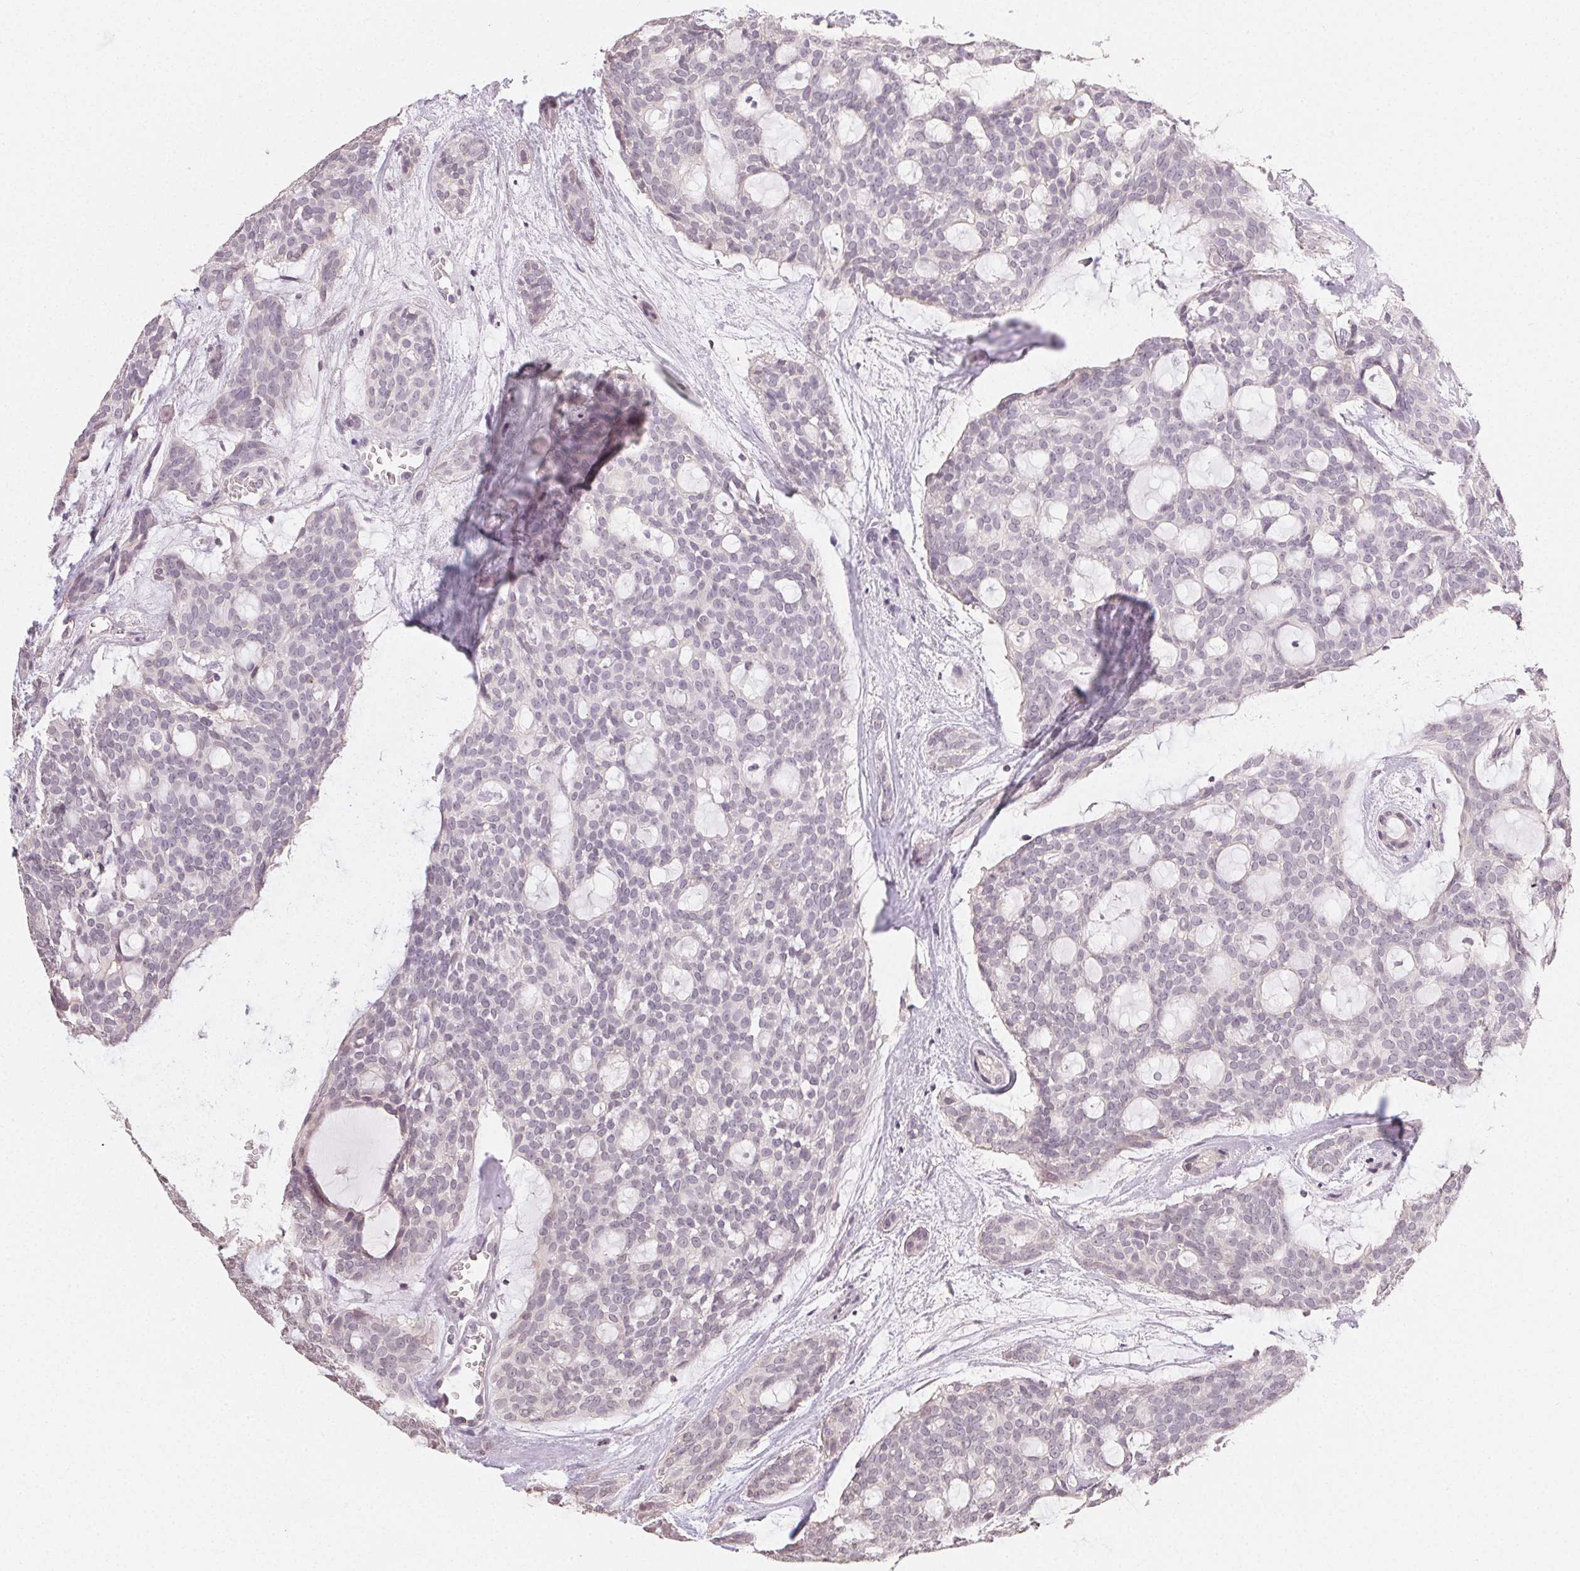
{"staining": {"intensity": "negative", "quantity": "none", "location": "none"}, "tissue": "head and neck cancer", "cell_type": "Tumor cells", "image_type": "cancer", "snomed": [{"axis": "morphology", "description": "Adenocarcinoma, NOS"}, {"axis": "topography", "description": "Head-Neck"}], "caption": "Tumor cells are negative for protein expression in human head and neck adenocarcinoma. The staining is performed using DAB brown chromogen with nuclei counter-stained in using hematoxylin.", "gene": "TMEM174", "patient": {"sex": "male", "age": 66}}